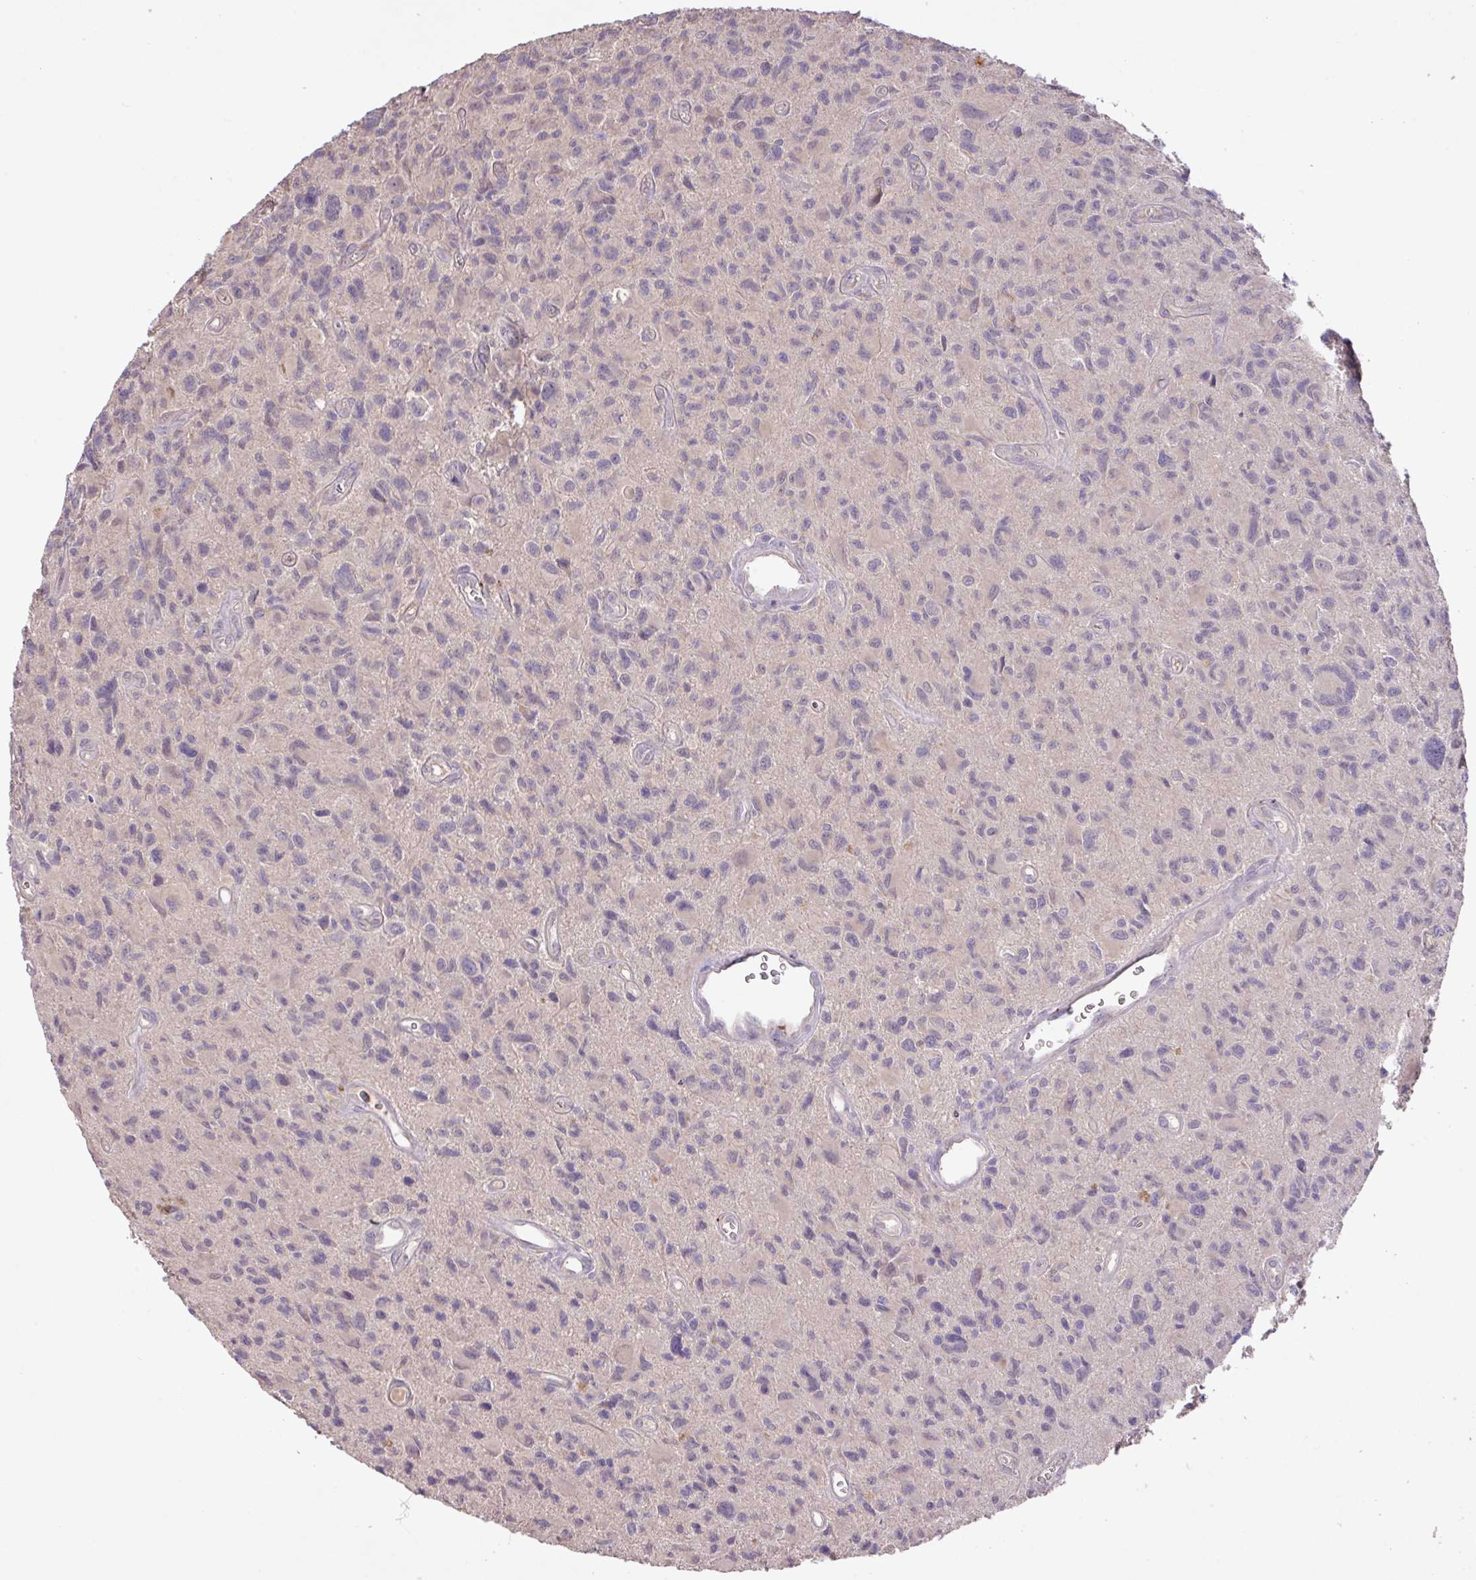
{"staining": {"intensity": "negative", "quantity": "none", "location": "none"}, "tissue": "glioma", "cell_type": "Tumor cells", "image_type": "cancer", "snomed": [{"axis": "morphology", "description": "Glioma, malignant, High grade"}, {"axis": "topography", "description": "Brain"}], "caption": "A micrograph of human glioma is negative for staining in tumor cells.", "gene": "PRADC1", "patient": {"sex": "male", "age": 76}}